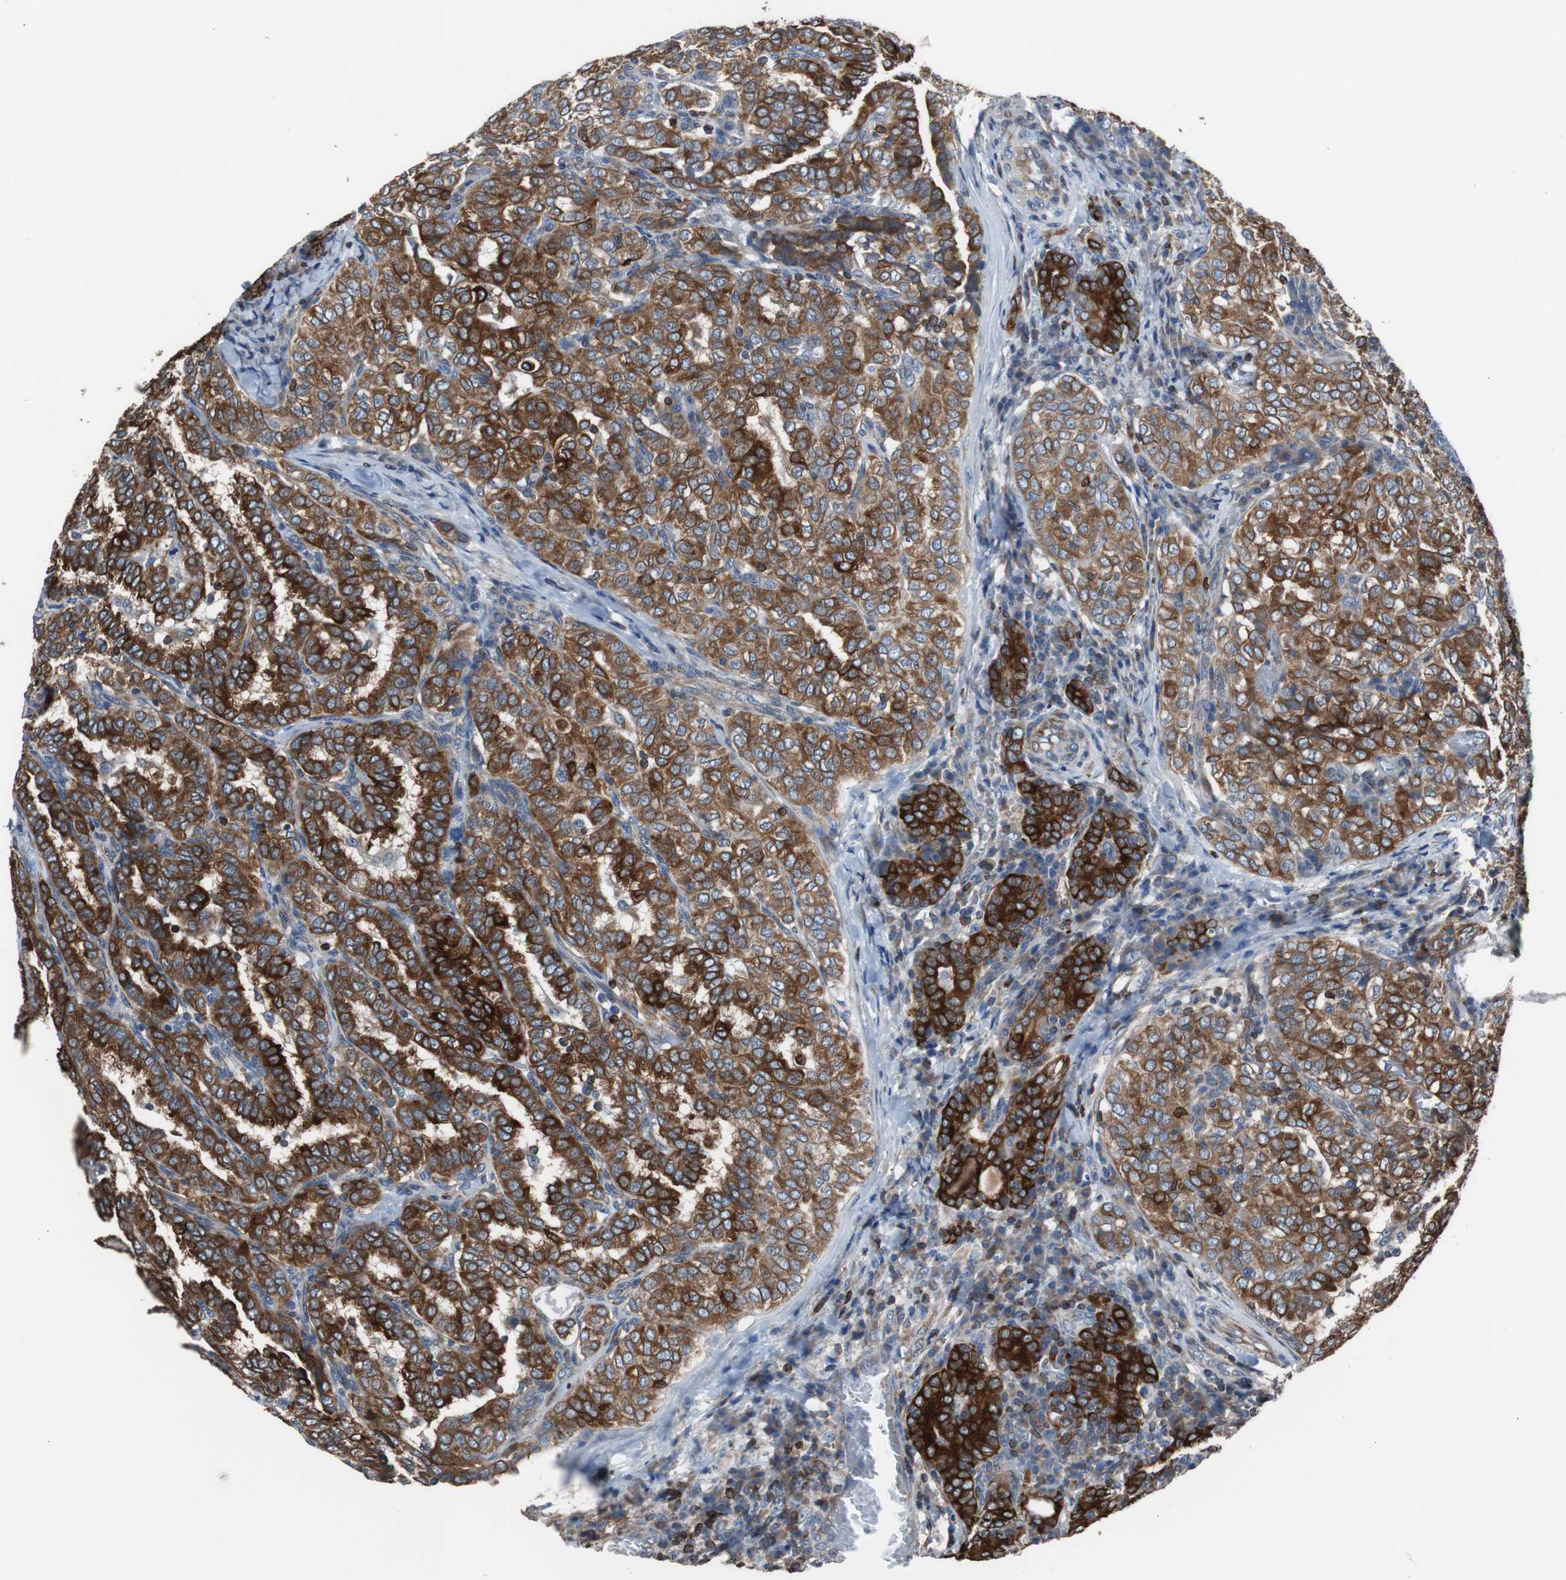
{"staining": {"intensity": "strong", "quantity": ">75%", "location": "cytoplasmic/membranous"}, "tissue": "thyroid cancer", "cell_type": "Tumor cells", "image_type": "cancer", "snomed": [{"axis": "morphology", "description": "Papillary adenocarcinoma, NOS"}, {"axis": "topography", "description": "Thyroid gland"}], "caption": "Immunohistochemical staining of thyroid papillary adenocarcinoma shows high levels of strong cytoplasmic/membranous expression in approximately >75% of tumor cells. (brown staining indicates protein expression, while blue staining denotes nuclei).", "gene": "PBXIP1", "patient": {"sex": "female", "age": 30}}